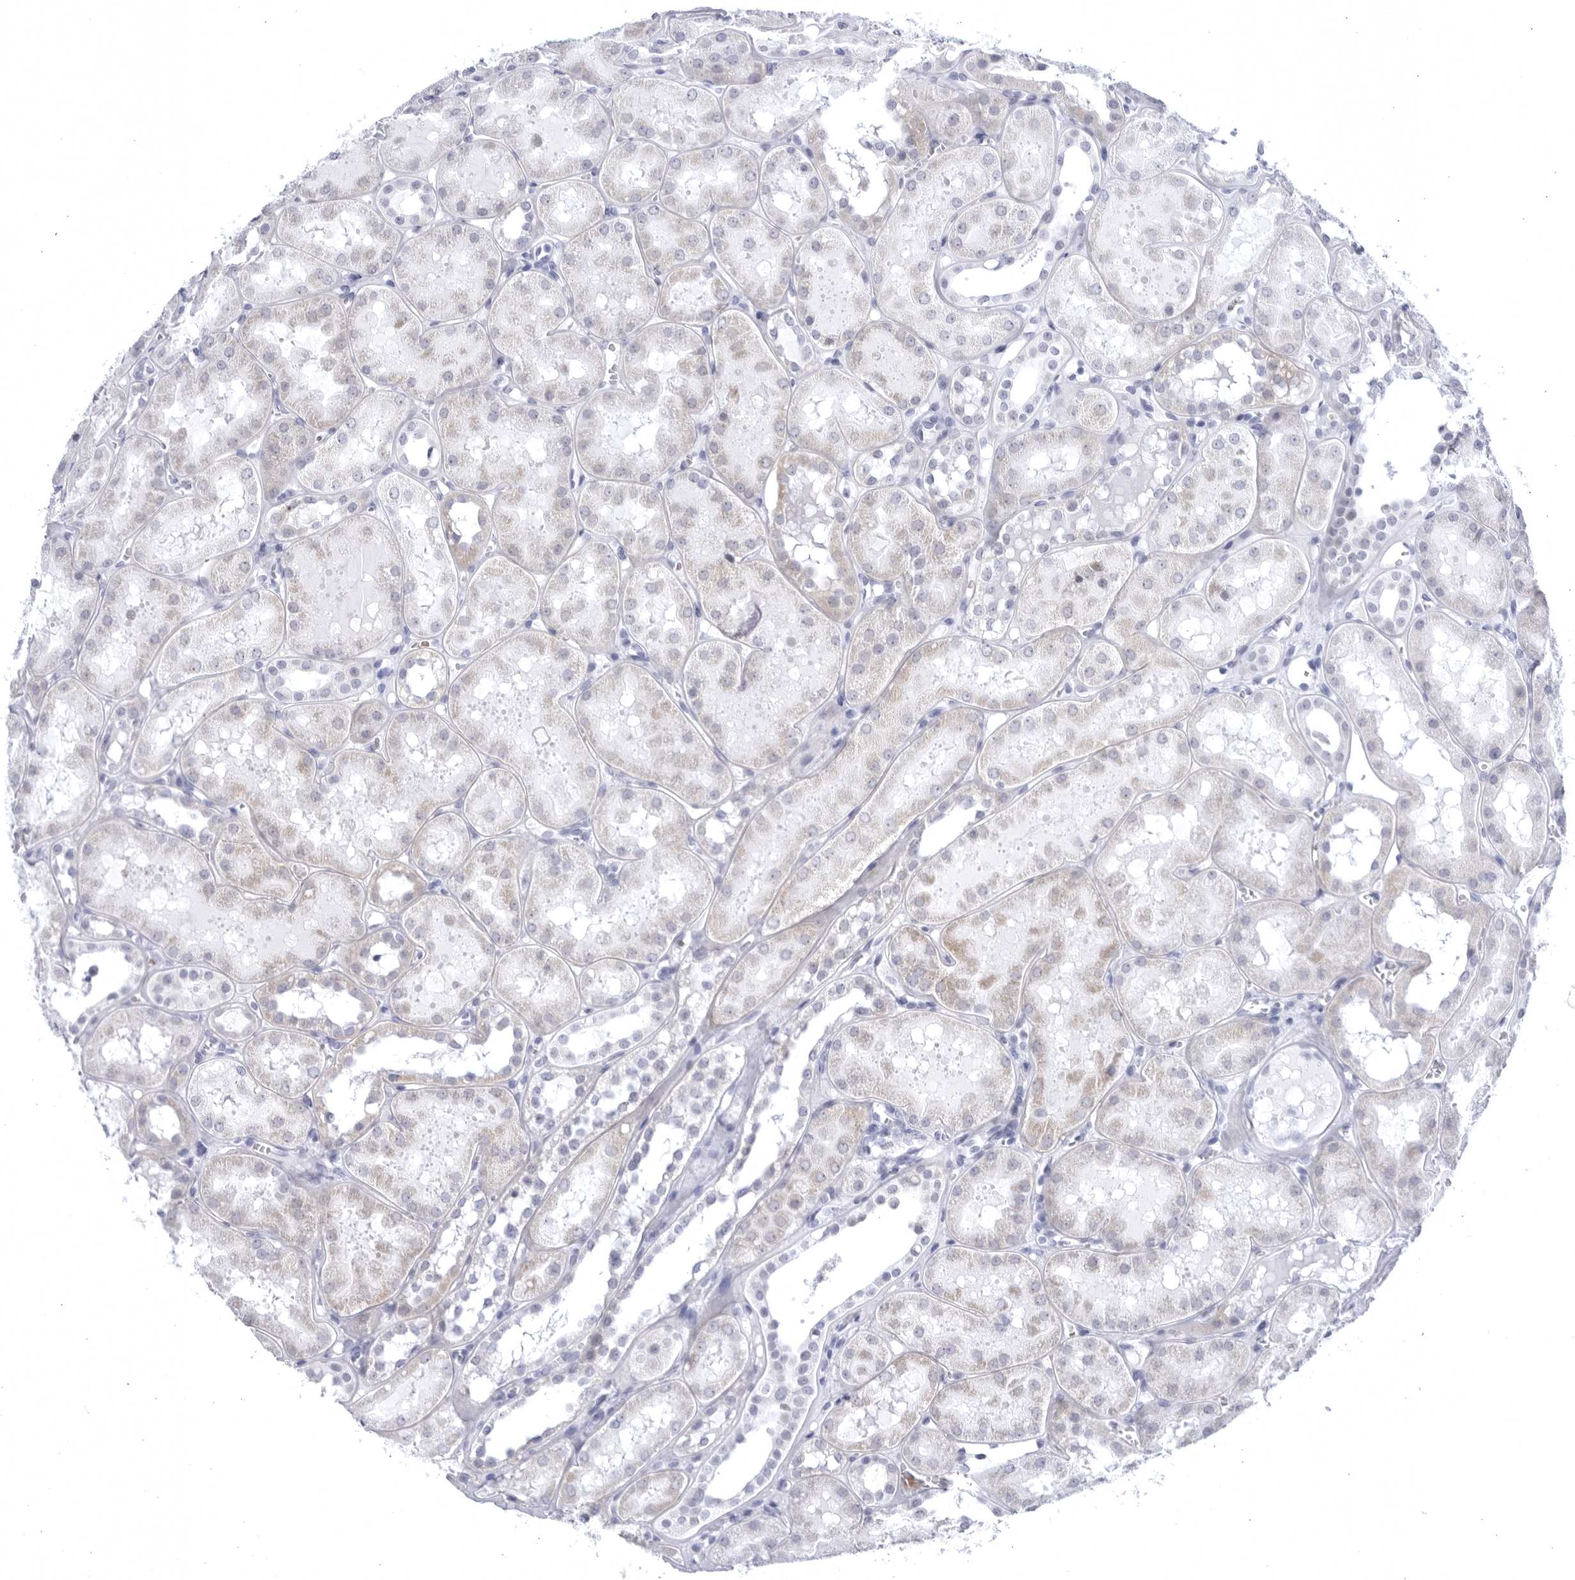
{"staining": {"intensity": "negative", "quantity": "none", "location": "none"}, "tissue": "kidney", "cell_type": "Cells in glomeruli", "image_type": "normal", "snomed": [{"axis": "morphology", "description": "Normal tissue, NOS"}, {"axis": "topography", "description": "Kidney"}, {"axis": "topography", "description": "Urinary bladder"}], "caption": "Protein analysis of benign kidney demonstrates no significant positivity in cells in glomeruli. The staining was performed using DAB to visualize the protein expression in brown, while the nuclei were stained in blue with hematoxylin (Magnification: 20x).", "gene": "CCDC181", "patient": {"sex": "male", "age": 16}}